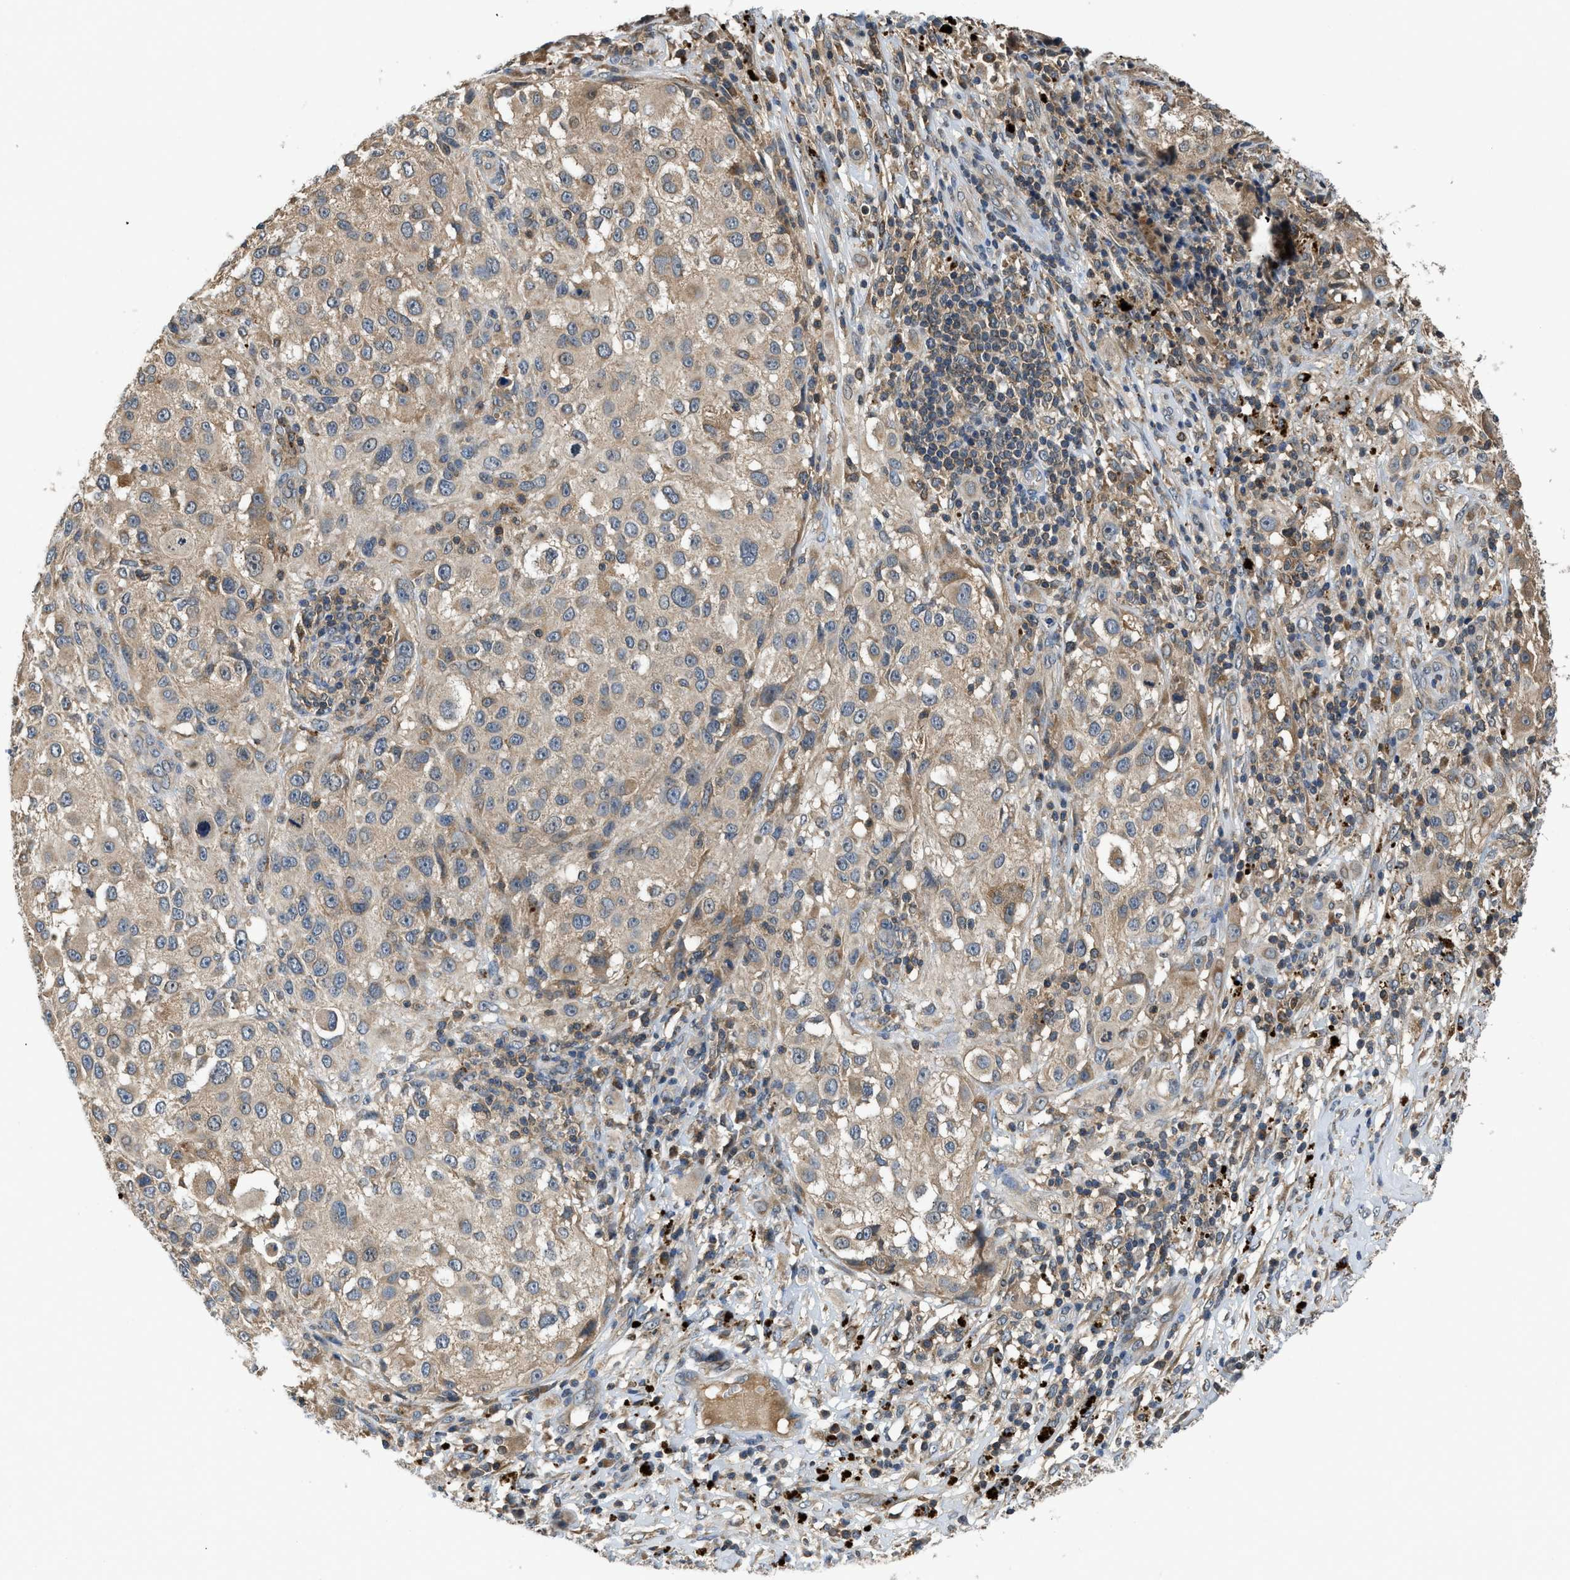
{"staining": {"intensity": "moderate", "quantity": ">75%", "location": "cytoplasmic/membranous"}, "tissue": "melanoma", "cell_type": "Tumor cells", "image_type": "cancer", "snomed": [{"axis": "morphology", "description": "Necrosis, NOS"}, {"axis": "morphology", "description": "Malignant melanoma, NOS"}, {"axis": "topography", "description": "Skin"}], "caption": "Immunohistochemistry (DAB) staining of melanoma demonstrates moderate cytoplasmic/membranous protein staining in approximately >75% of tumor cells.", "gene": "PAFAH2", "patient": {"sex": "female", "age": 87}}